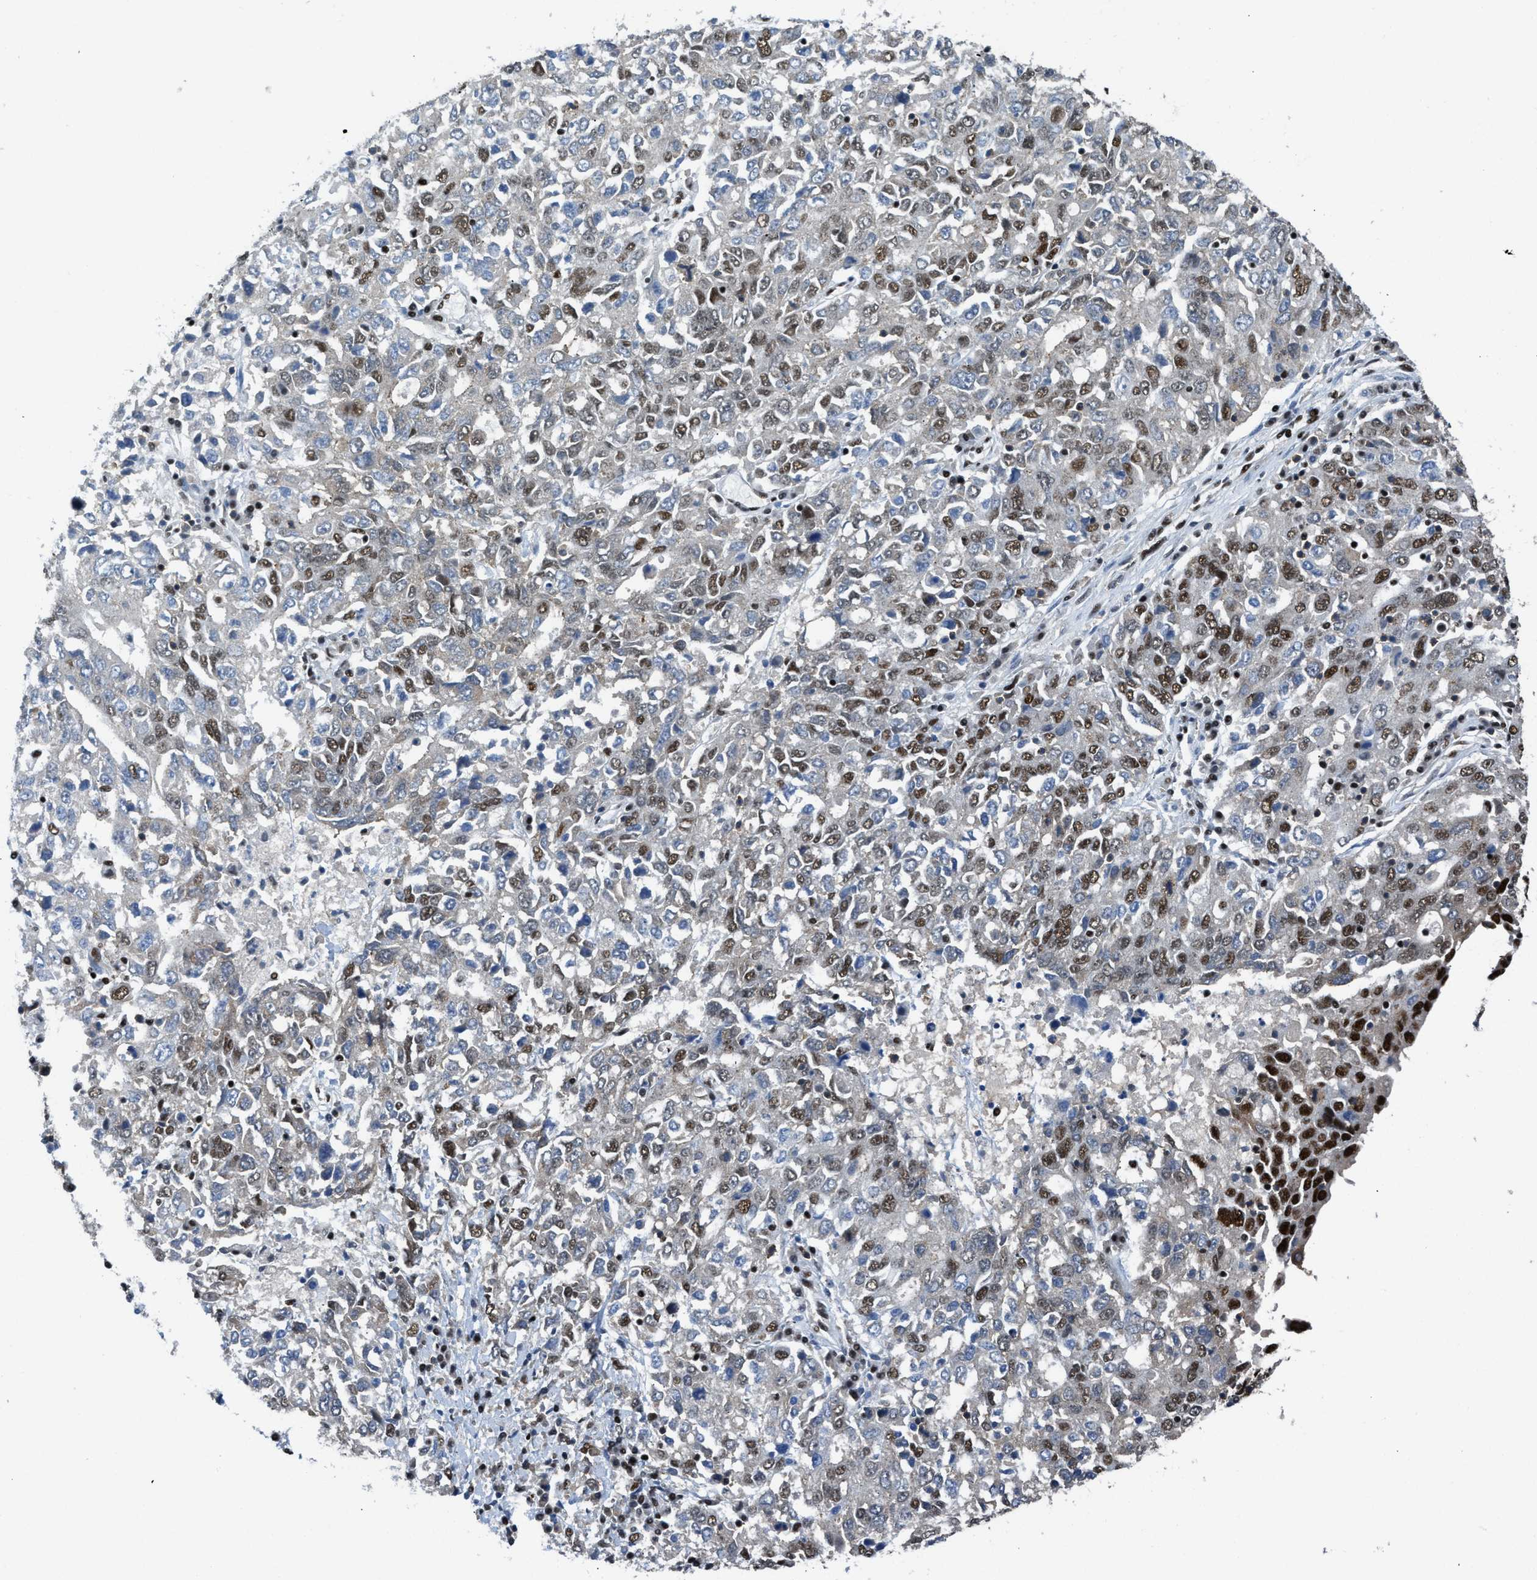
{"staining": {"intensity": "moderate", "quantity": "<25%", "location": "nuclear"}, "tissue": "ovarian cancer", "cell_type": "Tumor cells", "image_type": "cancer", "snomed": [{"axis": "morphology", "description": "Carcinoma, endometroid"}, {"axis": "topography", "description": "Ovary"}], "caption": "A high-resolution histopathology image shows IHC staining of ovarian endometroid carcinoma, which shows moderate nuclear staining in approximately <25% of tumor cells.", "gene": "SCAF4", "patient": {"sex": "female", "age": 62}}